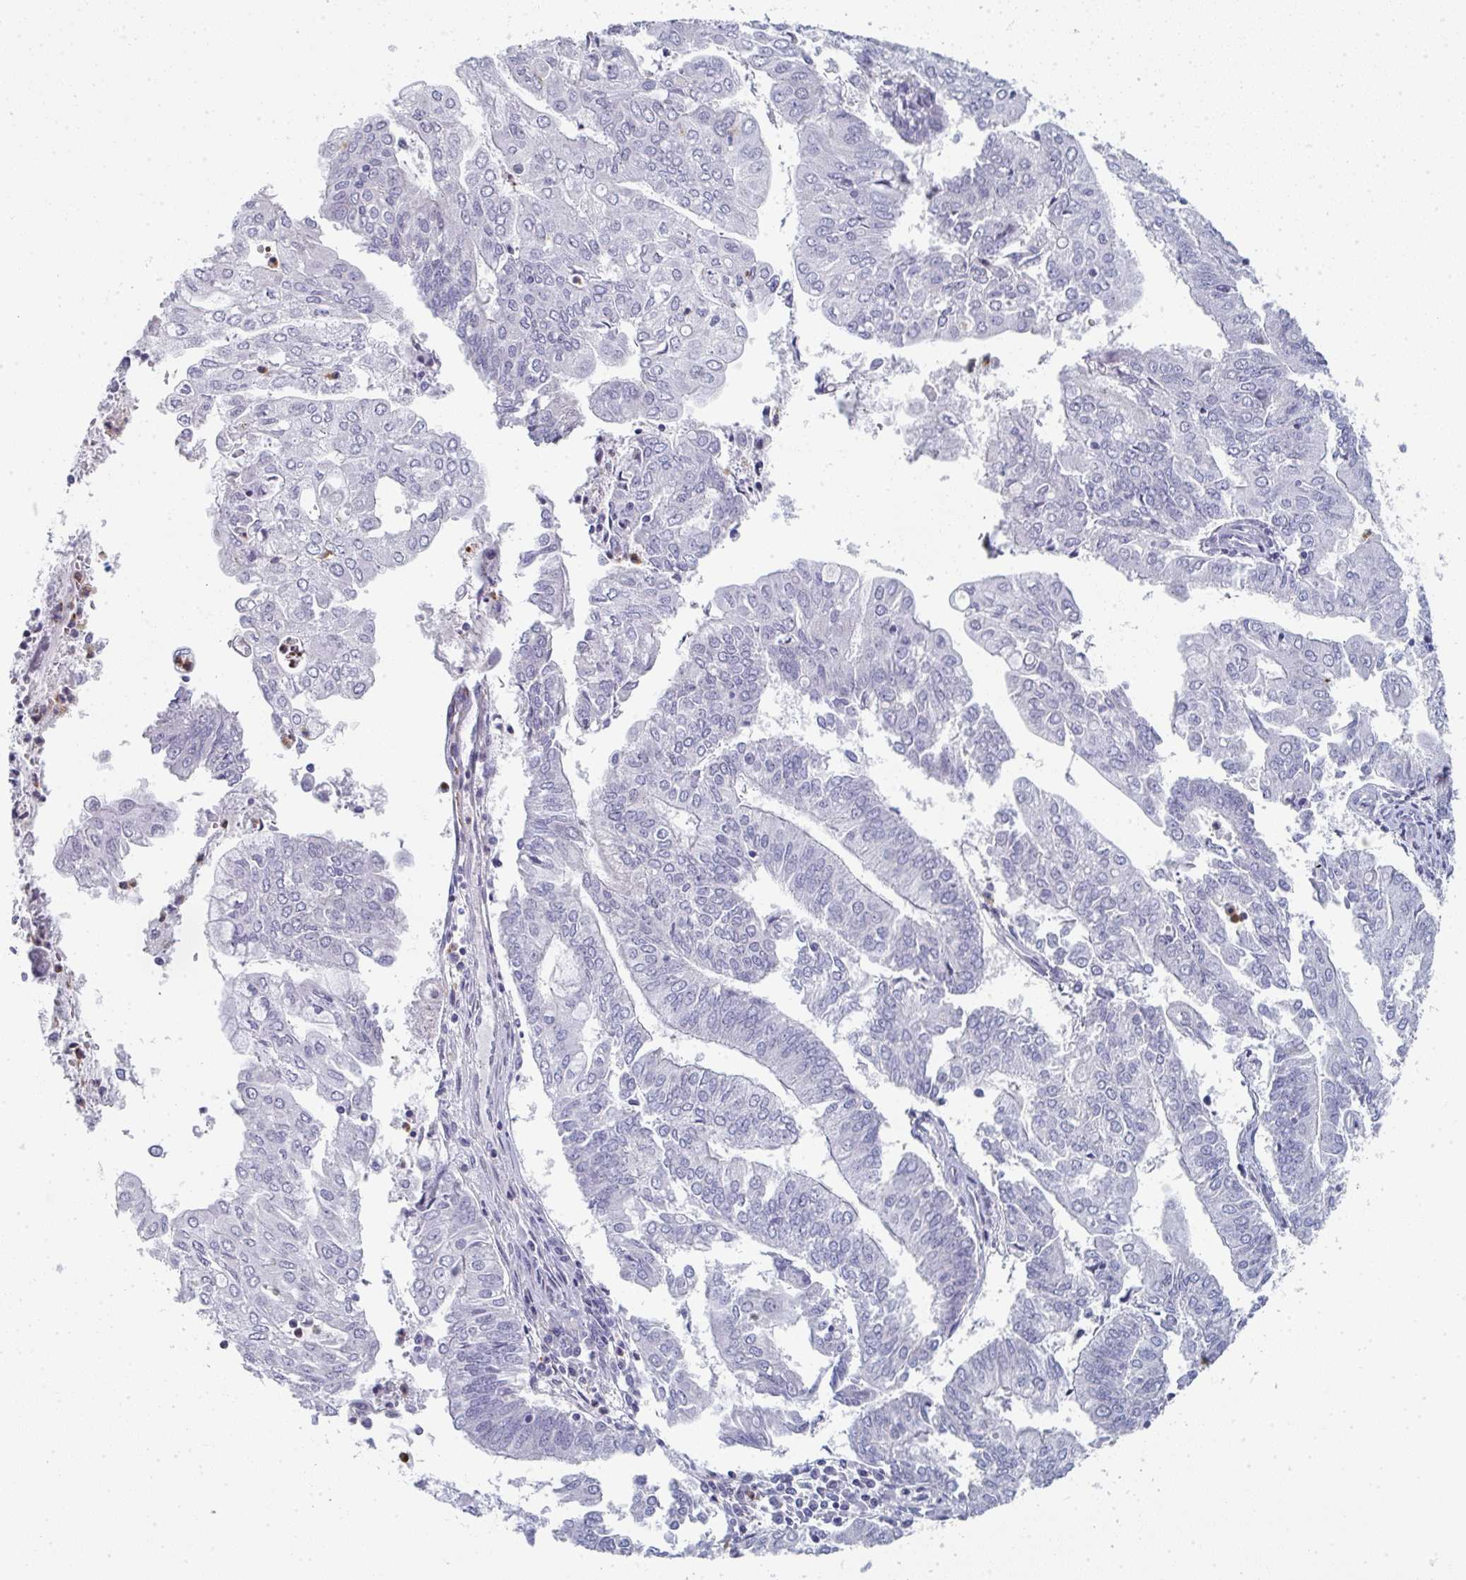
{"staining": {"intensity": "negative", "quantity": "none", "location": "none"}, "tissue": "endometrial cancer", "cell_type": "Tumor cells", "image_type": "cancer", "snomed": [{"axis": "morphology", "description": "Adenocarcinoma, NOS"}, {"axis": "topography", "description": "Endometrium"}], "caption": "High power microscopy histopathology image of an immunohistochemistry image of adenocarcinoma (endometrial), revealing no significant positivity in tumor cells. (DAB immunohistochemistry (IHC) visualized using brightfield microscopy, high magnification).", "gene": "A1CF", "patient": {"sex": "female", "age": 61}}